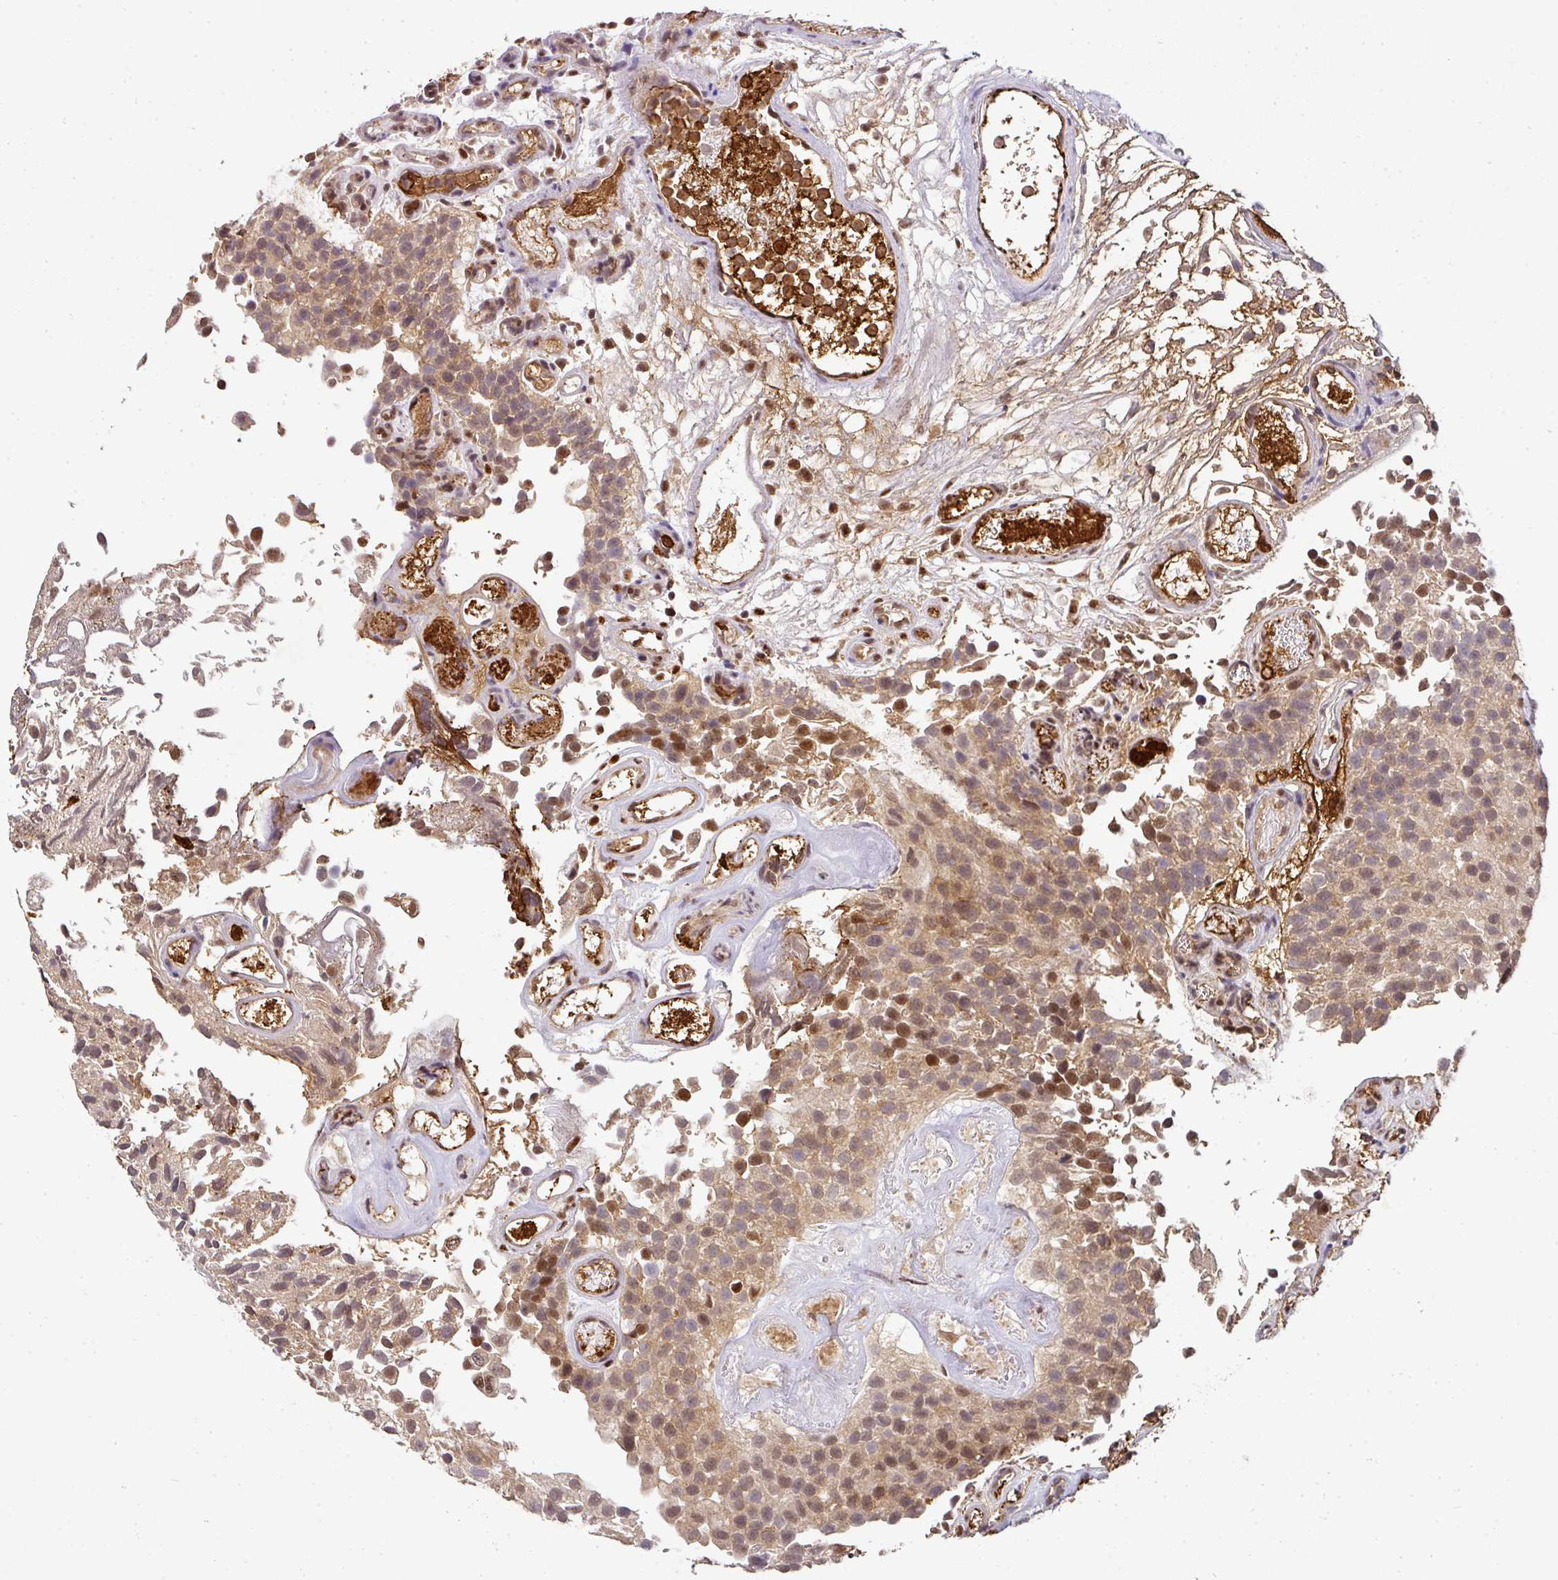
{"staining": {"intensity": "moderate", "quantity": ">75%", "location": "cytoplasmic/membranous,nuclear"}, "tissue": "urothelial cancer", "cell_type": "Tumor cells", "image_type": "cancer", "snomed": [{"axis": "morphology", "description": "Urothelial carcinoma, NOS"}, {"axis": "topography", "description": "Urinary bladder"}], "caption": "An immunohistochemistry (IHC) image of tumor tissue is shown. Protein staining in brown highlights moderate cytoplasmic/membranous and nuclear positivity in transitional cell carcinoma within tumor cells. The staining was performed using DAB (3,3'-diaminobenzidine) to visualize the protein expression in brown, while the nuclei were stained in blue with hematoxylin (Magnification: 20x).", "gene": "RANBP9", "patient": {"sex": "male", "age": 87}}